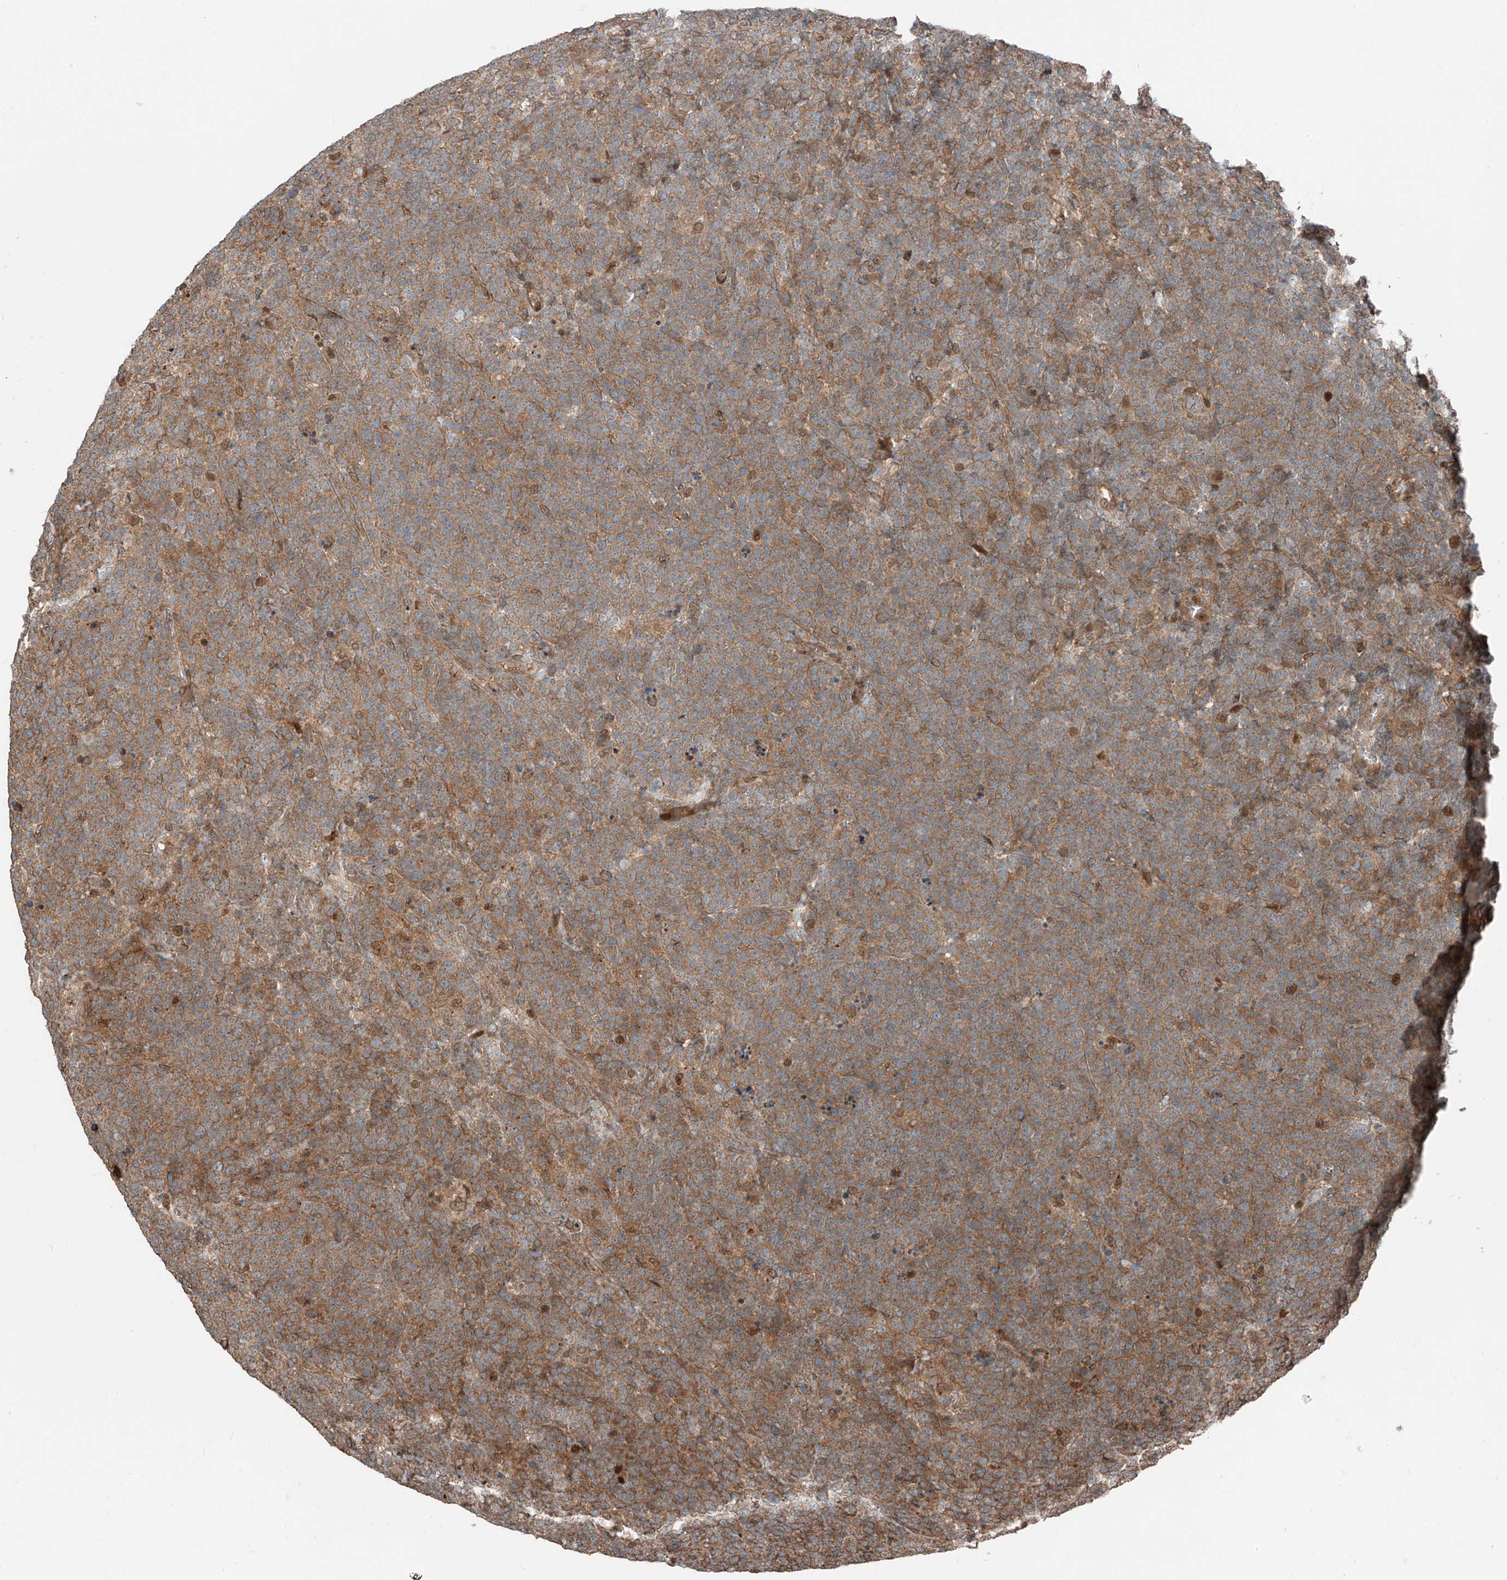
{"staining": {"intensity": "moderate", "quantity": ">75%", "location": "cytoplasmic/membranous"}, "tissue": "lymphoma", "cell_type": "Tumor cells", "image_type": "cancer", "snomed": [{"axis": "morphology", "description": "Malignant lymphoma, non-Hodgkin's type, High grade"}, {"axis": "topography", "description": "Lymph node"}], "caption": "A brown stain highlights moderate cytoplasmic/membranous positivity of a protein in lymphoma tumor cells. (brown staining indicates protein expression, while blue staining denotes nuclei).", "gene": "CEP162", "patient": {"sex": "male", "age": 61}}